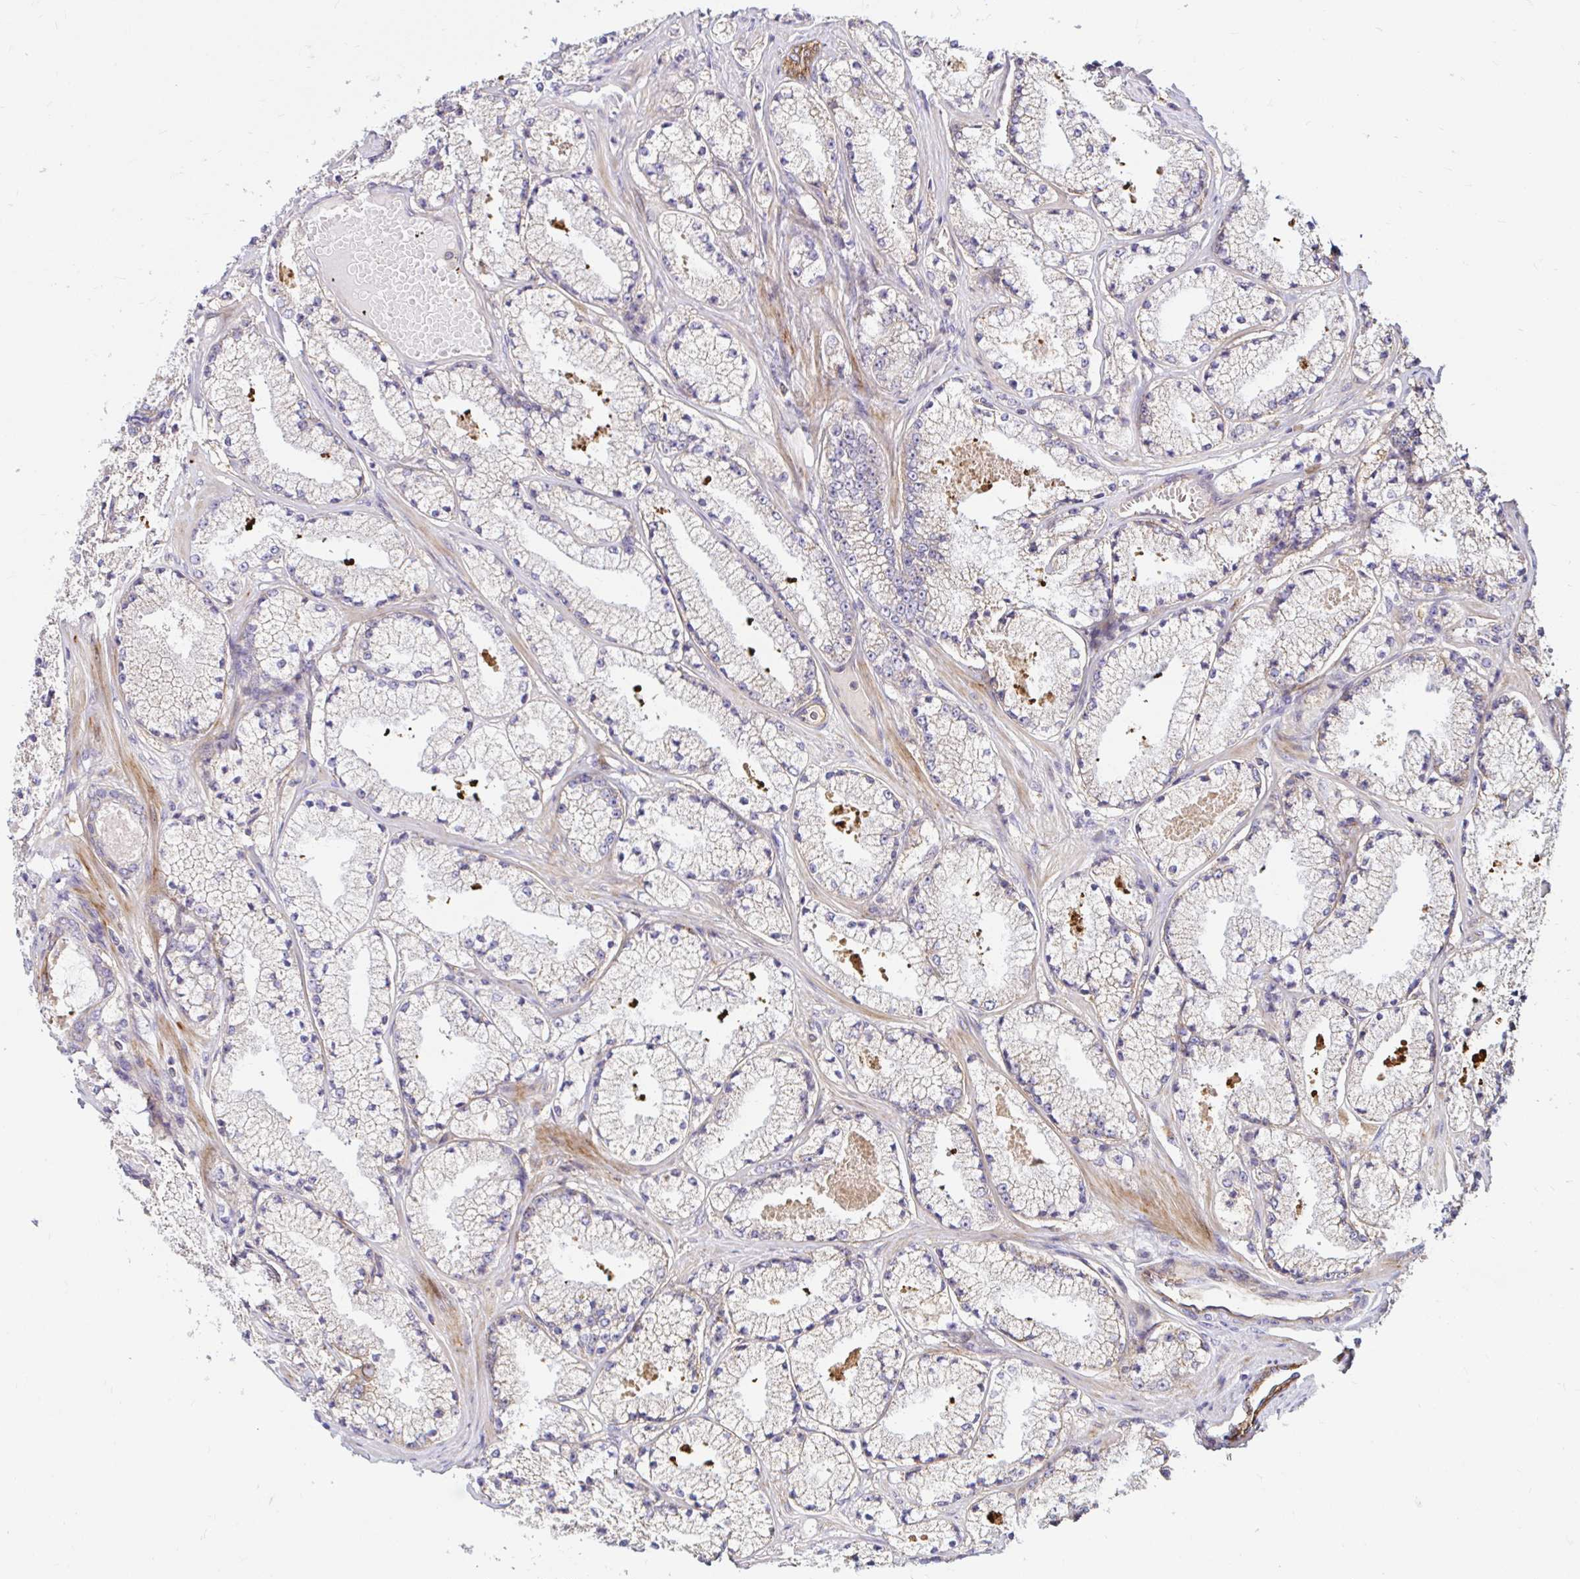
{"staining": {"intensity": "negative", "quantity": "none", "location": "none"}, "tissue": "prostate cancer", "cell_type": "Tumor cells", "image_type": "cancer", "snomed": [{"axis": "morphology", "description": "Adenocarcinoma, High grade"}, {"axis": "topography", "description": "Prostate"}], "caption": "Immunohistochemistry (IHC) of human prostate cancer (adenocarcinoma (high-grade)) shows no expression in tumor cells.", "gene": "ITGA2", "patient": {"sex": "male", "age": 63}}